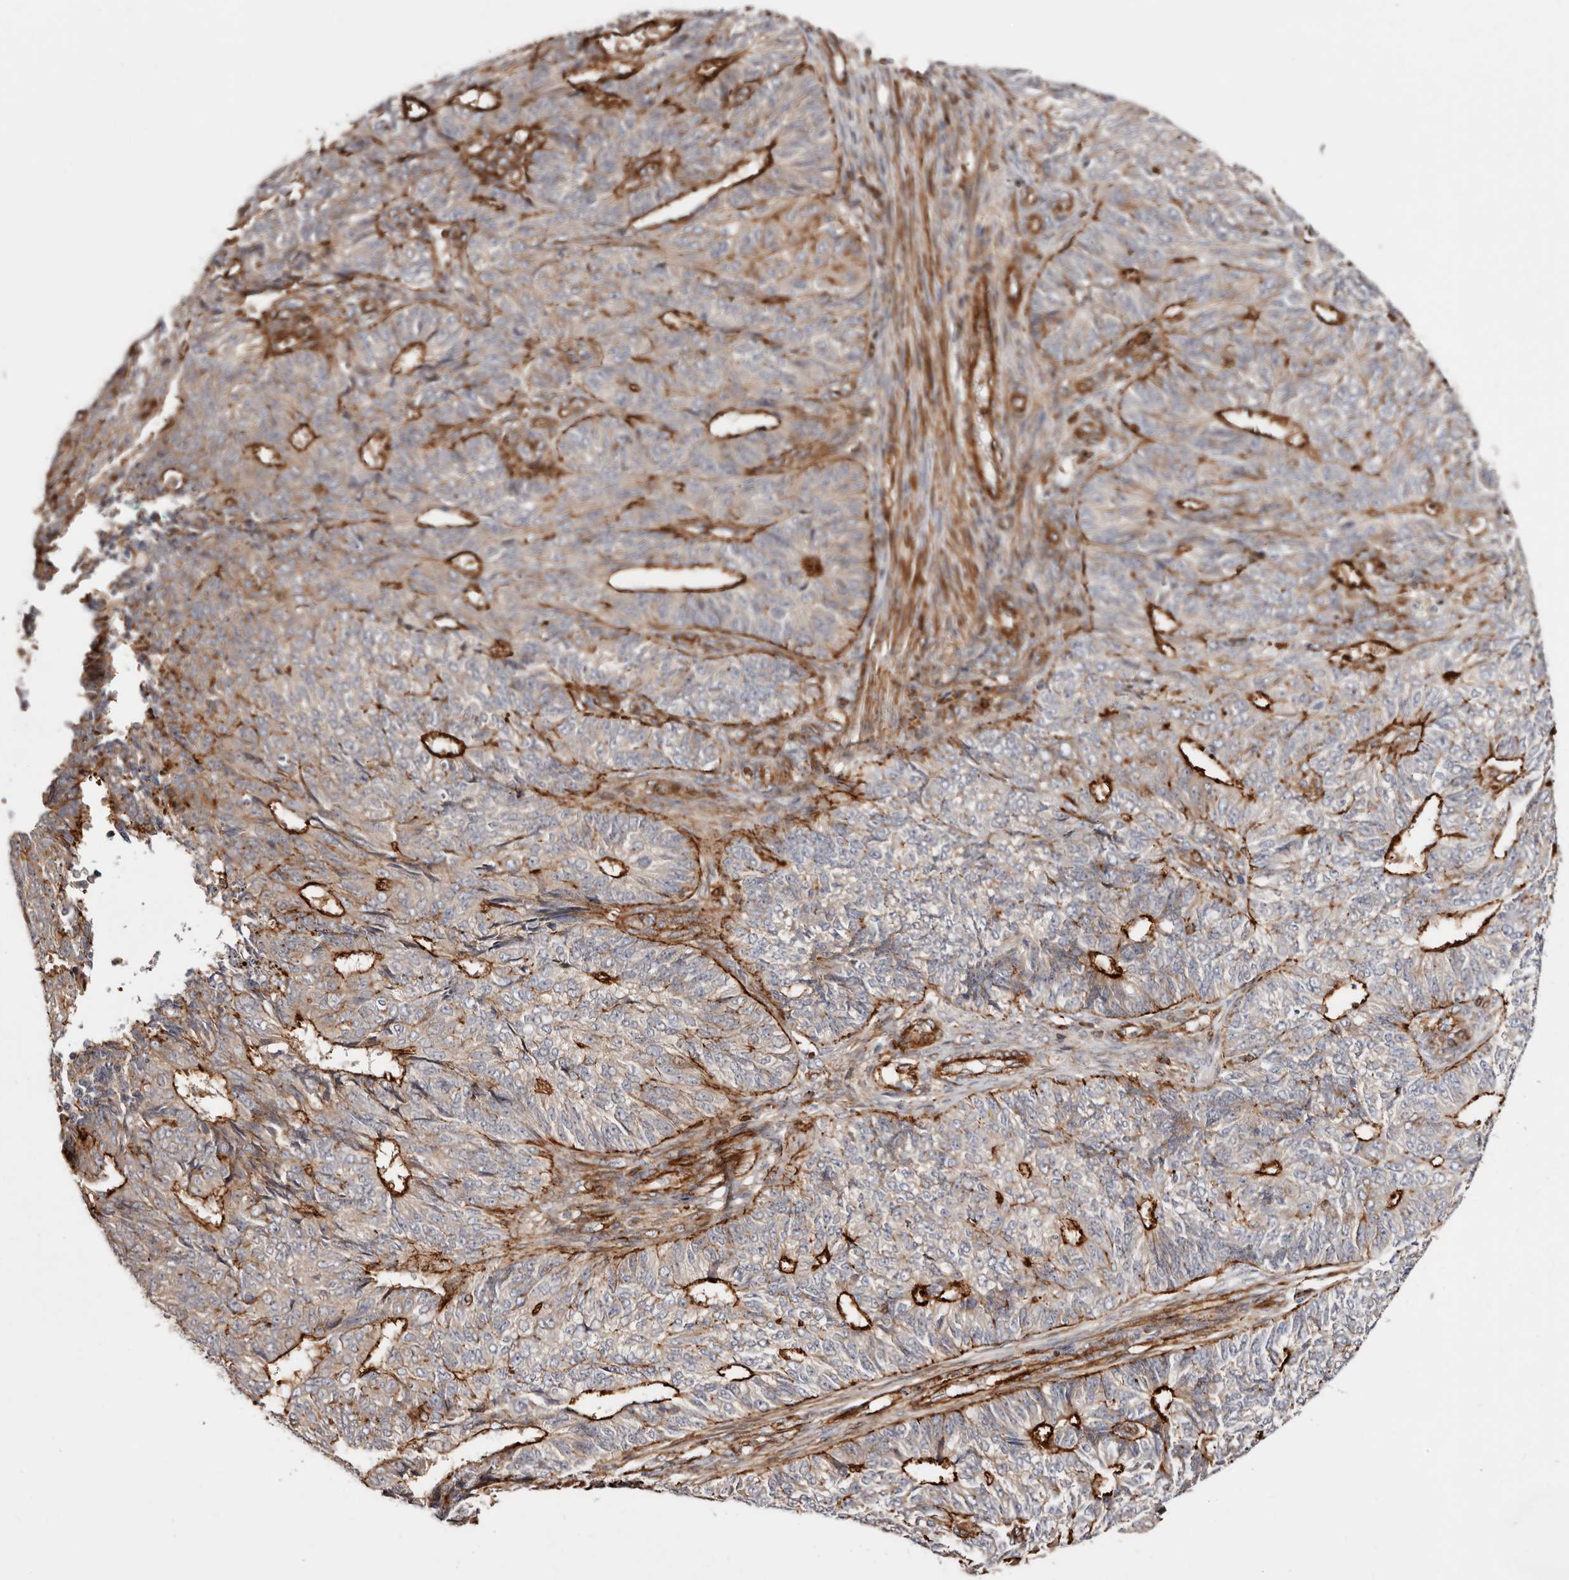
{"staining": {"intensity": "strong", "quantity": "25%-75%", "location": "cytoplasmic/membranous"}, "tissue": "endometrial cancer", "cell_type": "Tumor cells", "image_type": "cancer", "snomed": [{"axis": "morphology", "description": "Adenocarcinoma, NOS"}, {"axis": "topography", "description": "Endometrium"}], "caption": "Endometrial cancer (adenocarcinoma) stained with DAB IHC demonstrates high levels of strong cytoplasmic/membranous expression in about 25%-75% of tumor cells. Using DAB (brown) and hematoxylin (blue) stains, captured at high magnification using brightfield microscopy.", "gene": "PTPN22", "patient": {"sex": "female", "age": 32}}